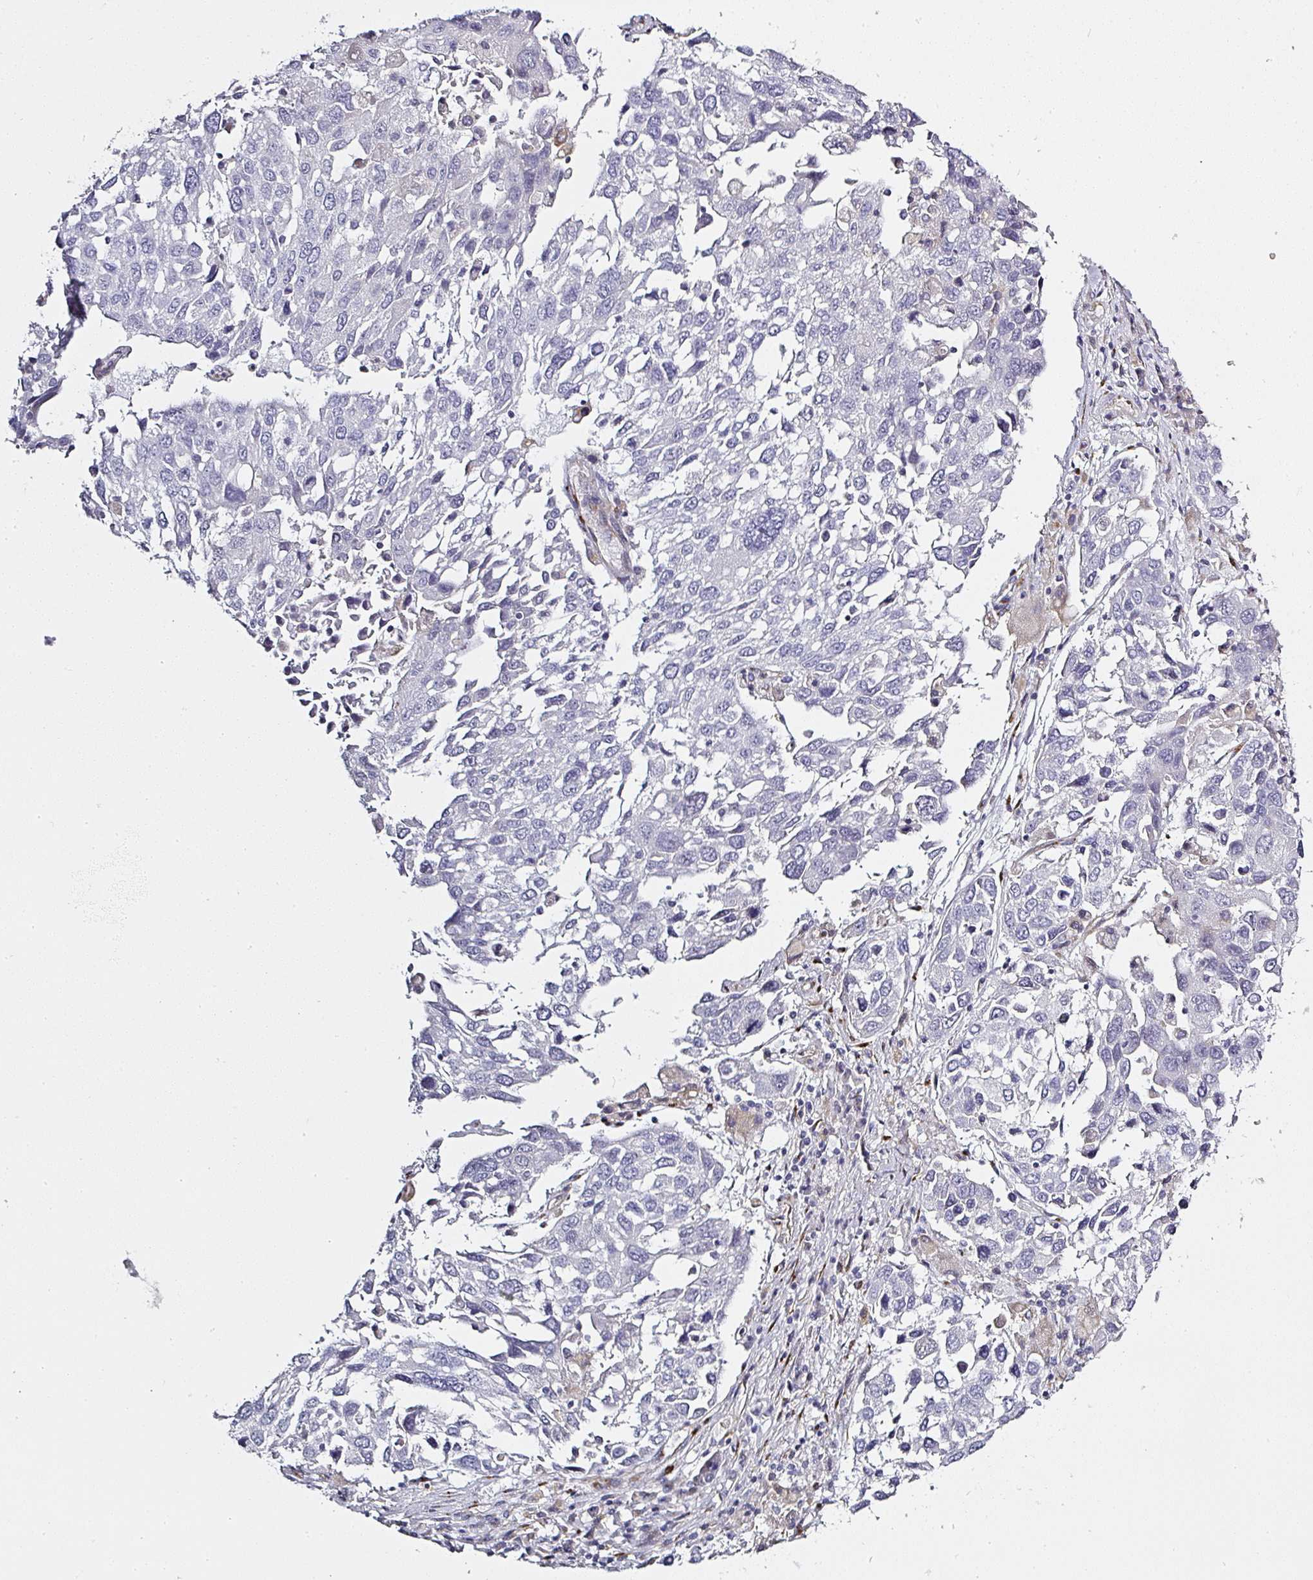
{"staining": {"intensity": "negative", "quantity": "none", "location": "none"}, "tissue": "lung cancer", "cell_type": "Tumor cells", "image_type": "cancer", "snomed": [{"axis": "morphology", "description": "Squamous cell carcinoma, NOS"}, {"axis": "topography", "description": "Lung"}], "caption": "Micrograph shows no protein expression in tumor cells of squamous cell carcinoma (lung) tissue. (Stains: DAB IHC with hematoxylin counter stain, Microscopy: brightfield microscopy at high magnification).", "gene": "ATP8B2", "patient": {"sex": "male", "age": 65}}